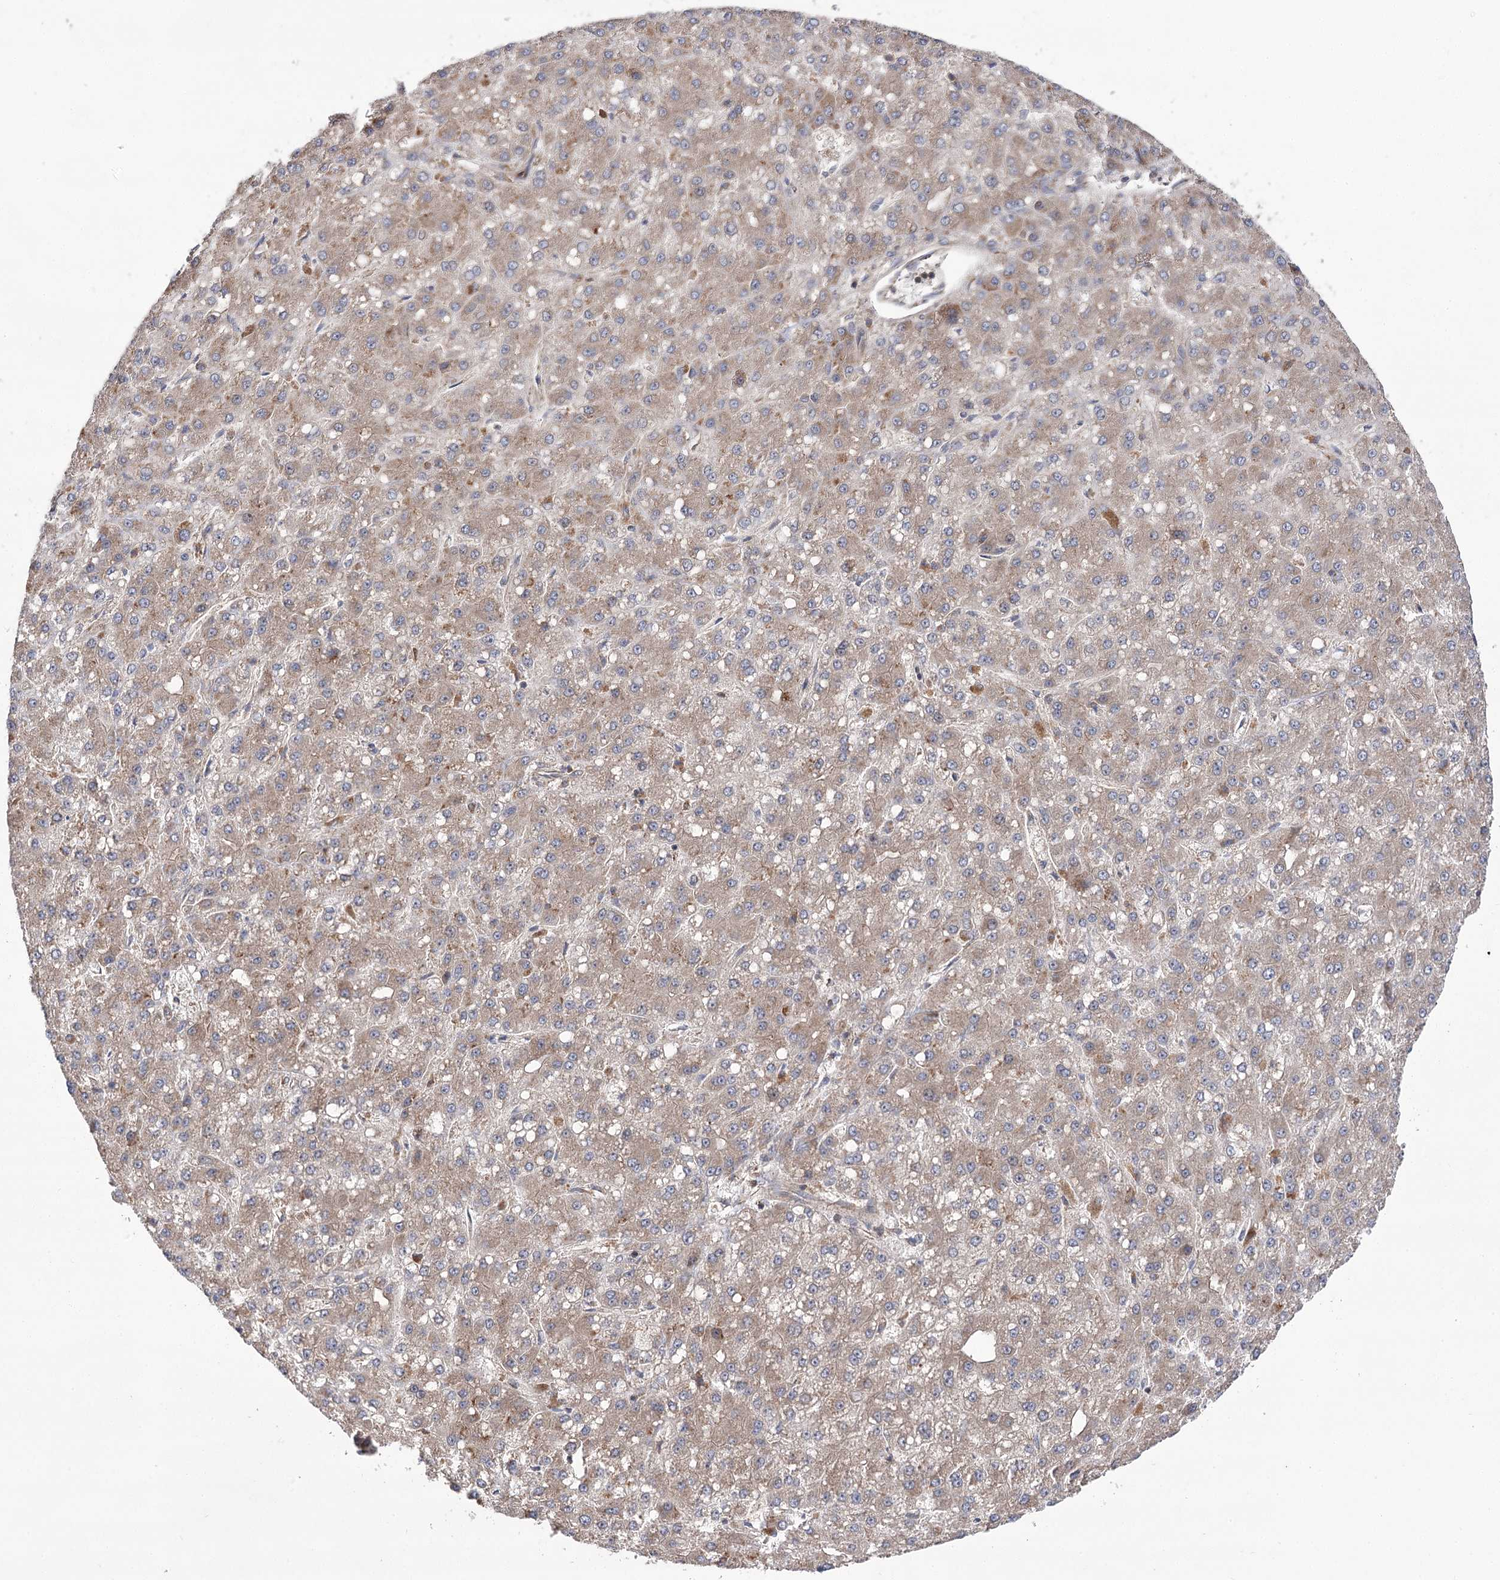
{"staining": {"intensity": "weak", "quantity": "25%-75%", "location": "cytoplasmic/membranous"}, "tissue": "liver cancer", "cell_type": "Tumor cells", "image_type": "cancer", "snomed": [{"axis": "morphology", "description": "Carcinoma, Hepatocellular, NOS"}, {"axis": "topography", "description": "Liver"}], "caption": "Human liver hepatocellular carcinoma stained for a protein (brown) shows weak cytoplasmic/membranous positive staining in about 25%-75% of tumor cells.", "gene": "VPS37B", "patient": {"sex": "male", "age": 67}}